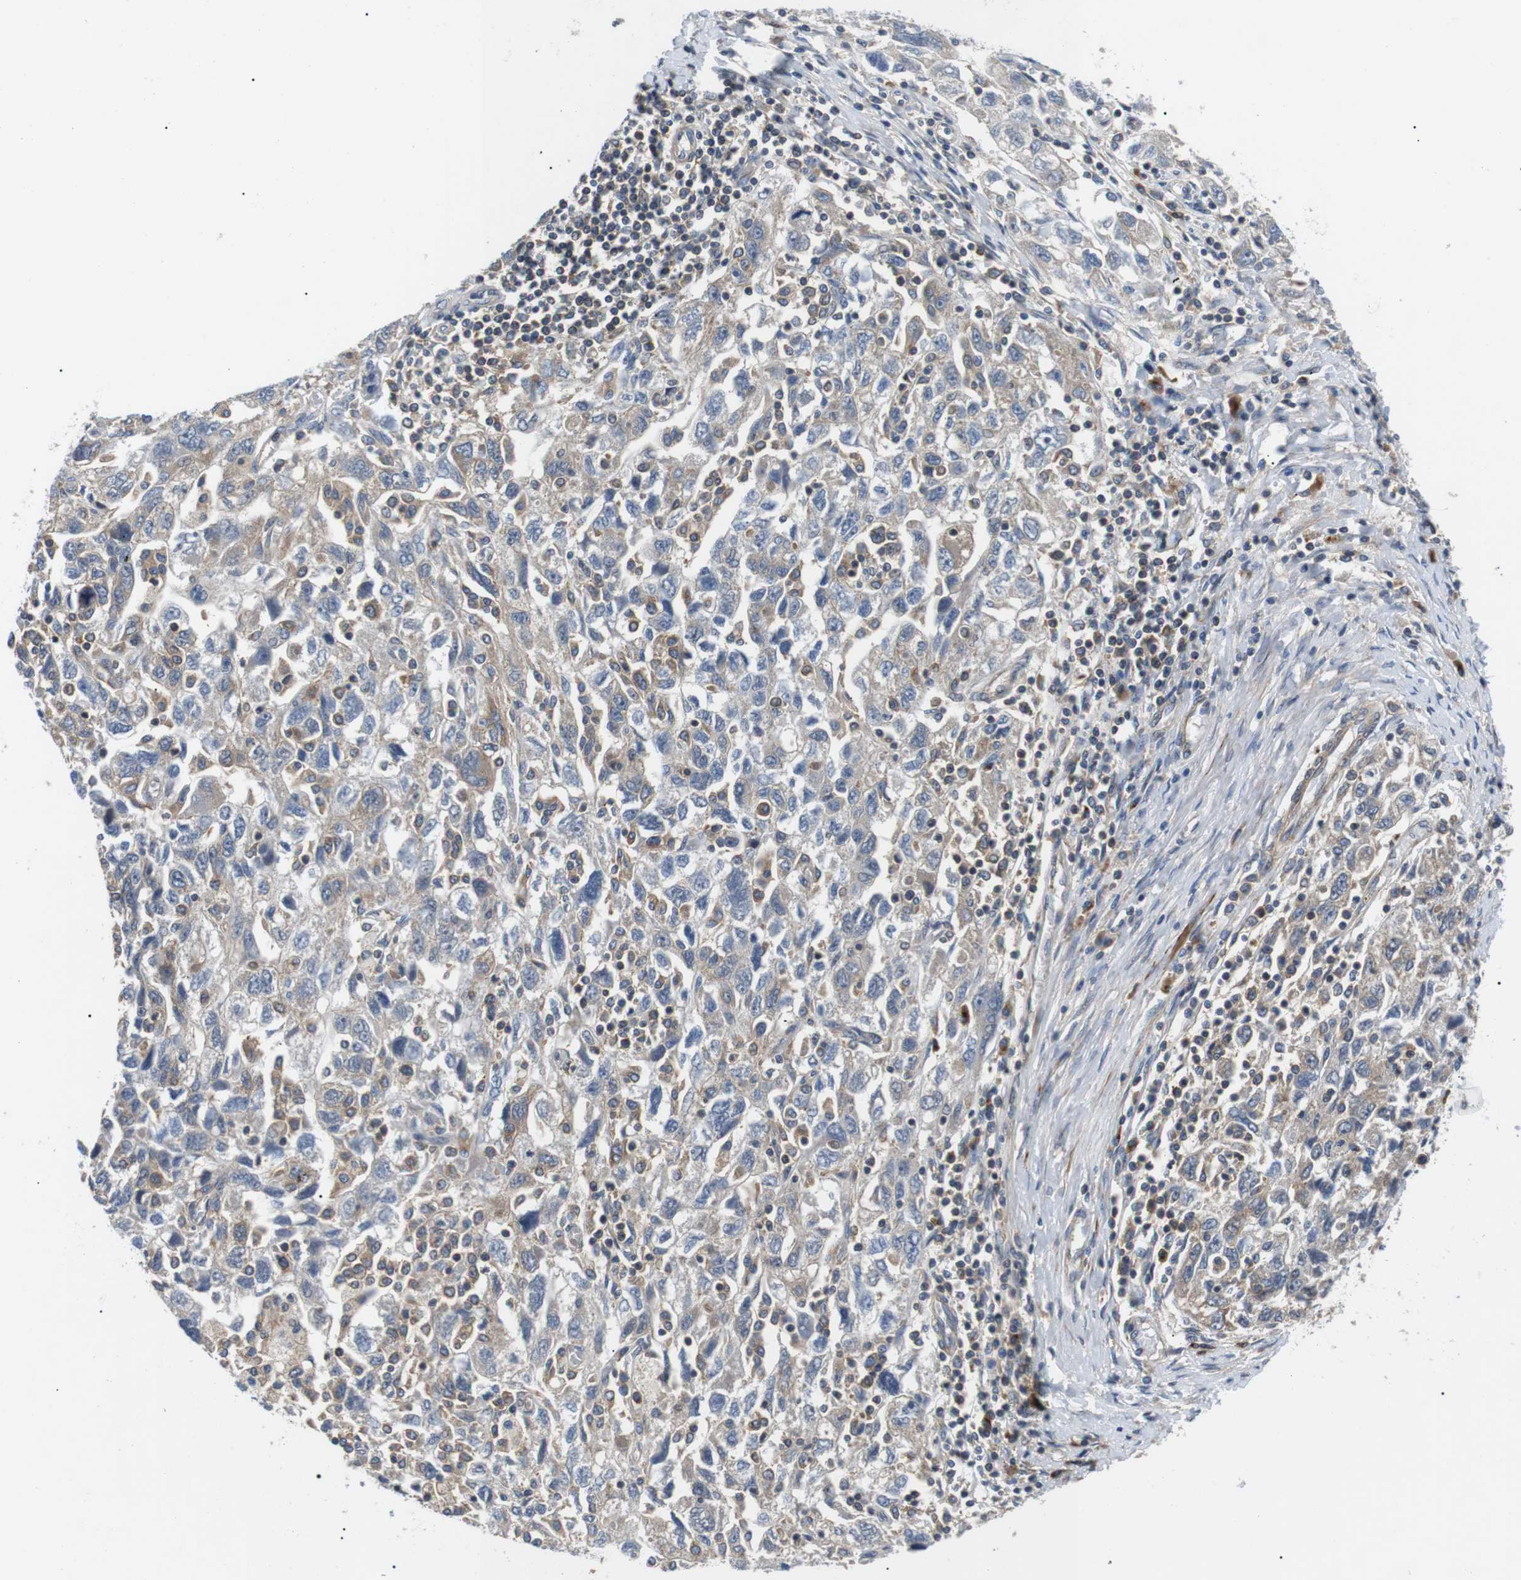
{"staining": {"intensity": "weak", "quantity": "<25%", "location": "cytoplasmic/membranous"}, "tissue": "ovarian cancer", "cell_type": "Tumor cells", "image_type": "cancer", "snomed": [{"axis": "morphology", "description": "Carcinoma, NOS"}, {"axis": "morphology", "description": "Cystadenocarcinoma, serous, NOS"}, {"axis": "topography", "description": "Ovary"}], "caption": "The photomicrograph exhibits no staining of tumor cells in serous cystadenocarcinoma (ovarian).", "gene": "DIPK1A", "patient": {"sex": "female", "age": 69}}